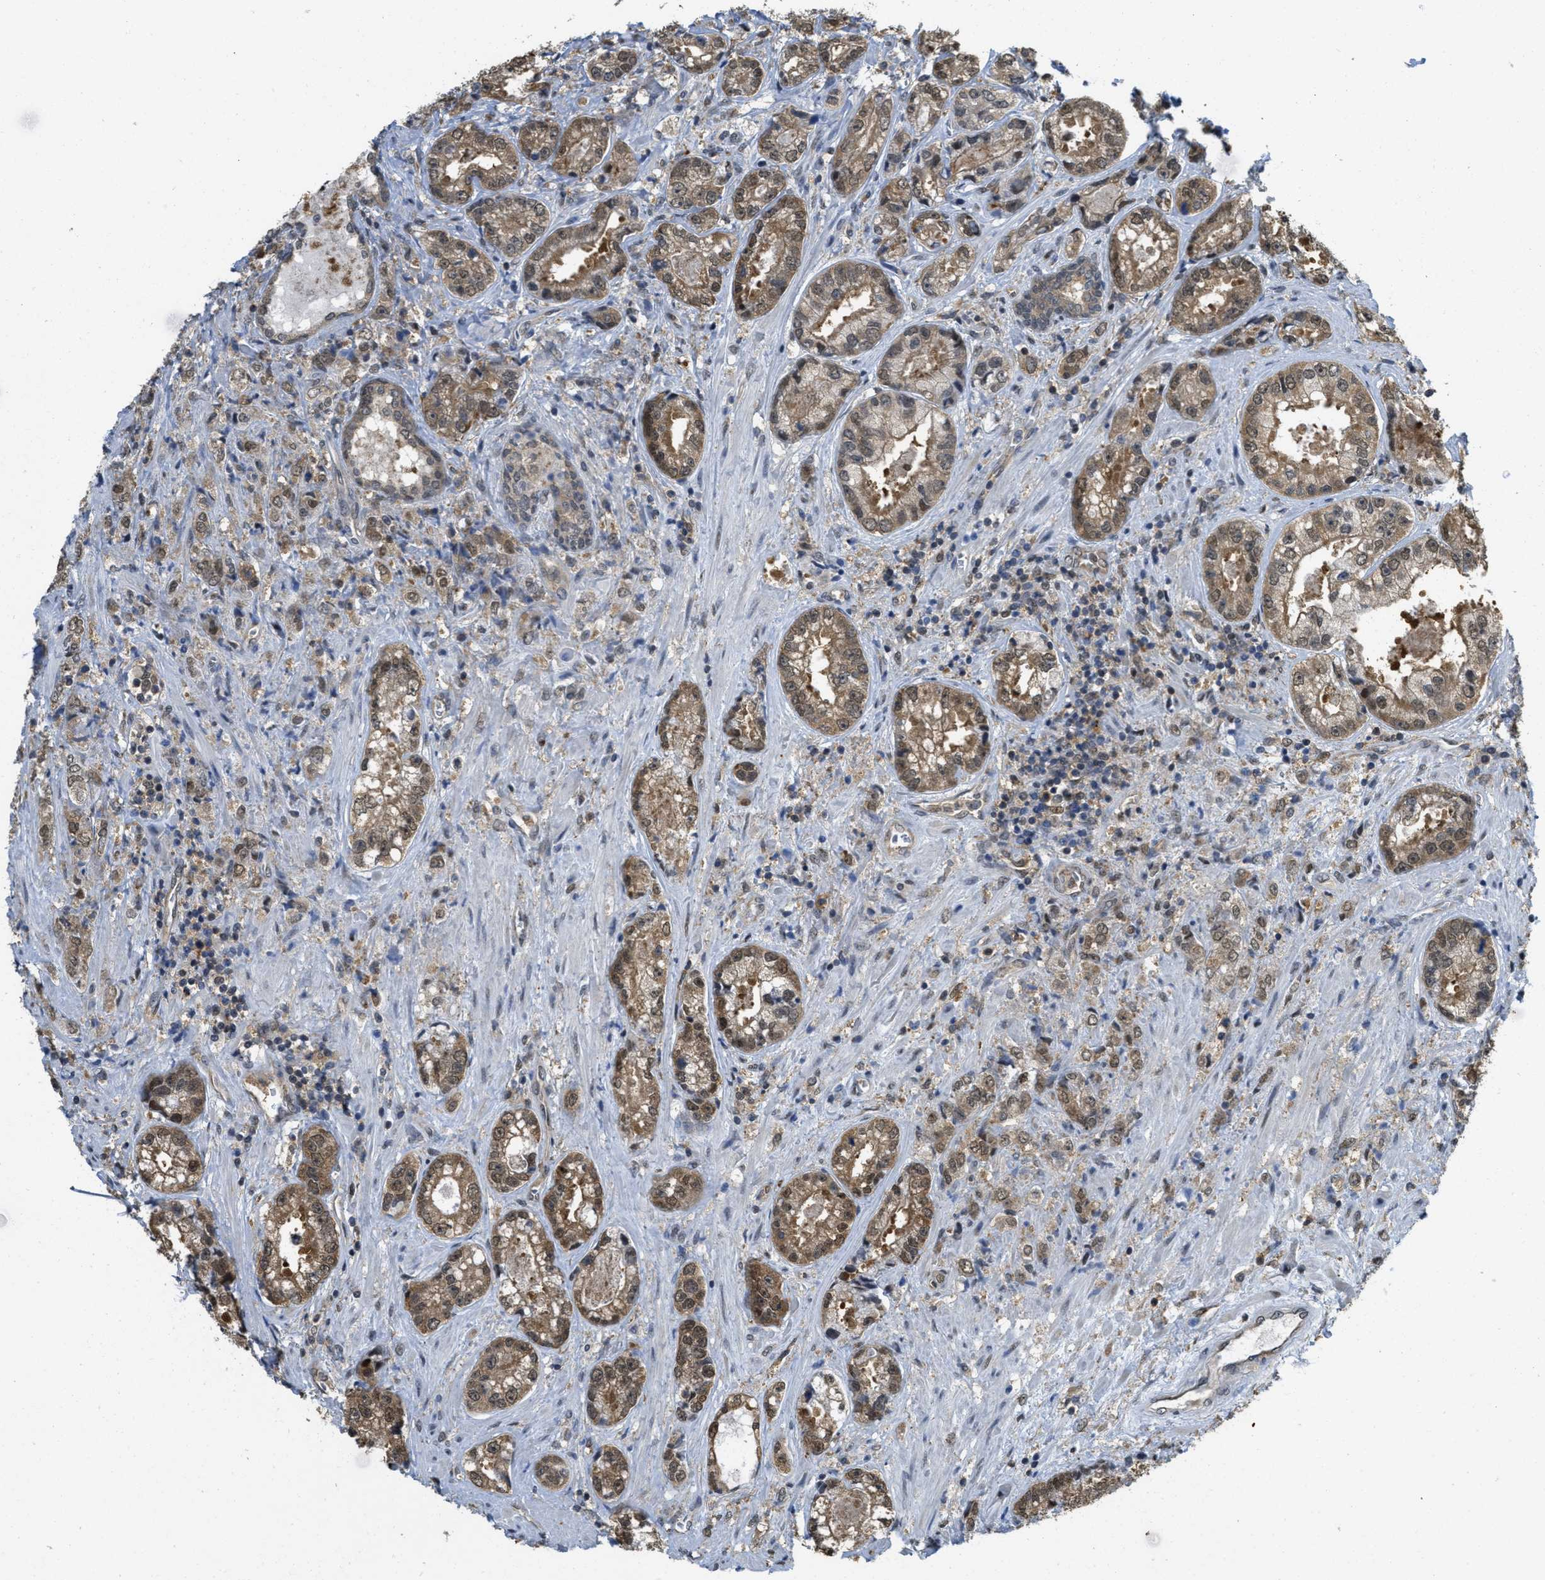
{"staining": {"intensity": "moderate", "quantity": ">75%", "location": "cytoplasmic/membranous,nuclear"}, "tissue": "prostate cancer", "cell_type": "Tumor cells", "image_type": "cancer", "snomed": [{"axis": "morphology", "description": "Adenocarcinoma, High grade"}, {"axis": "topography", "description": "Prostate"}], "caption": "DAB (3,3'-diaminobenzidine) immunohistochemical staining of human prostate cancer (adenocarcinoma (high-grade)) exhibits moderate cytoplasmic/membranous and nuclear protein positivity in about >75% of tumor cells.", "gene": "PSMC5", "patient": {"sex": "male", "age": 61}}